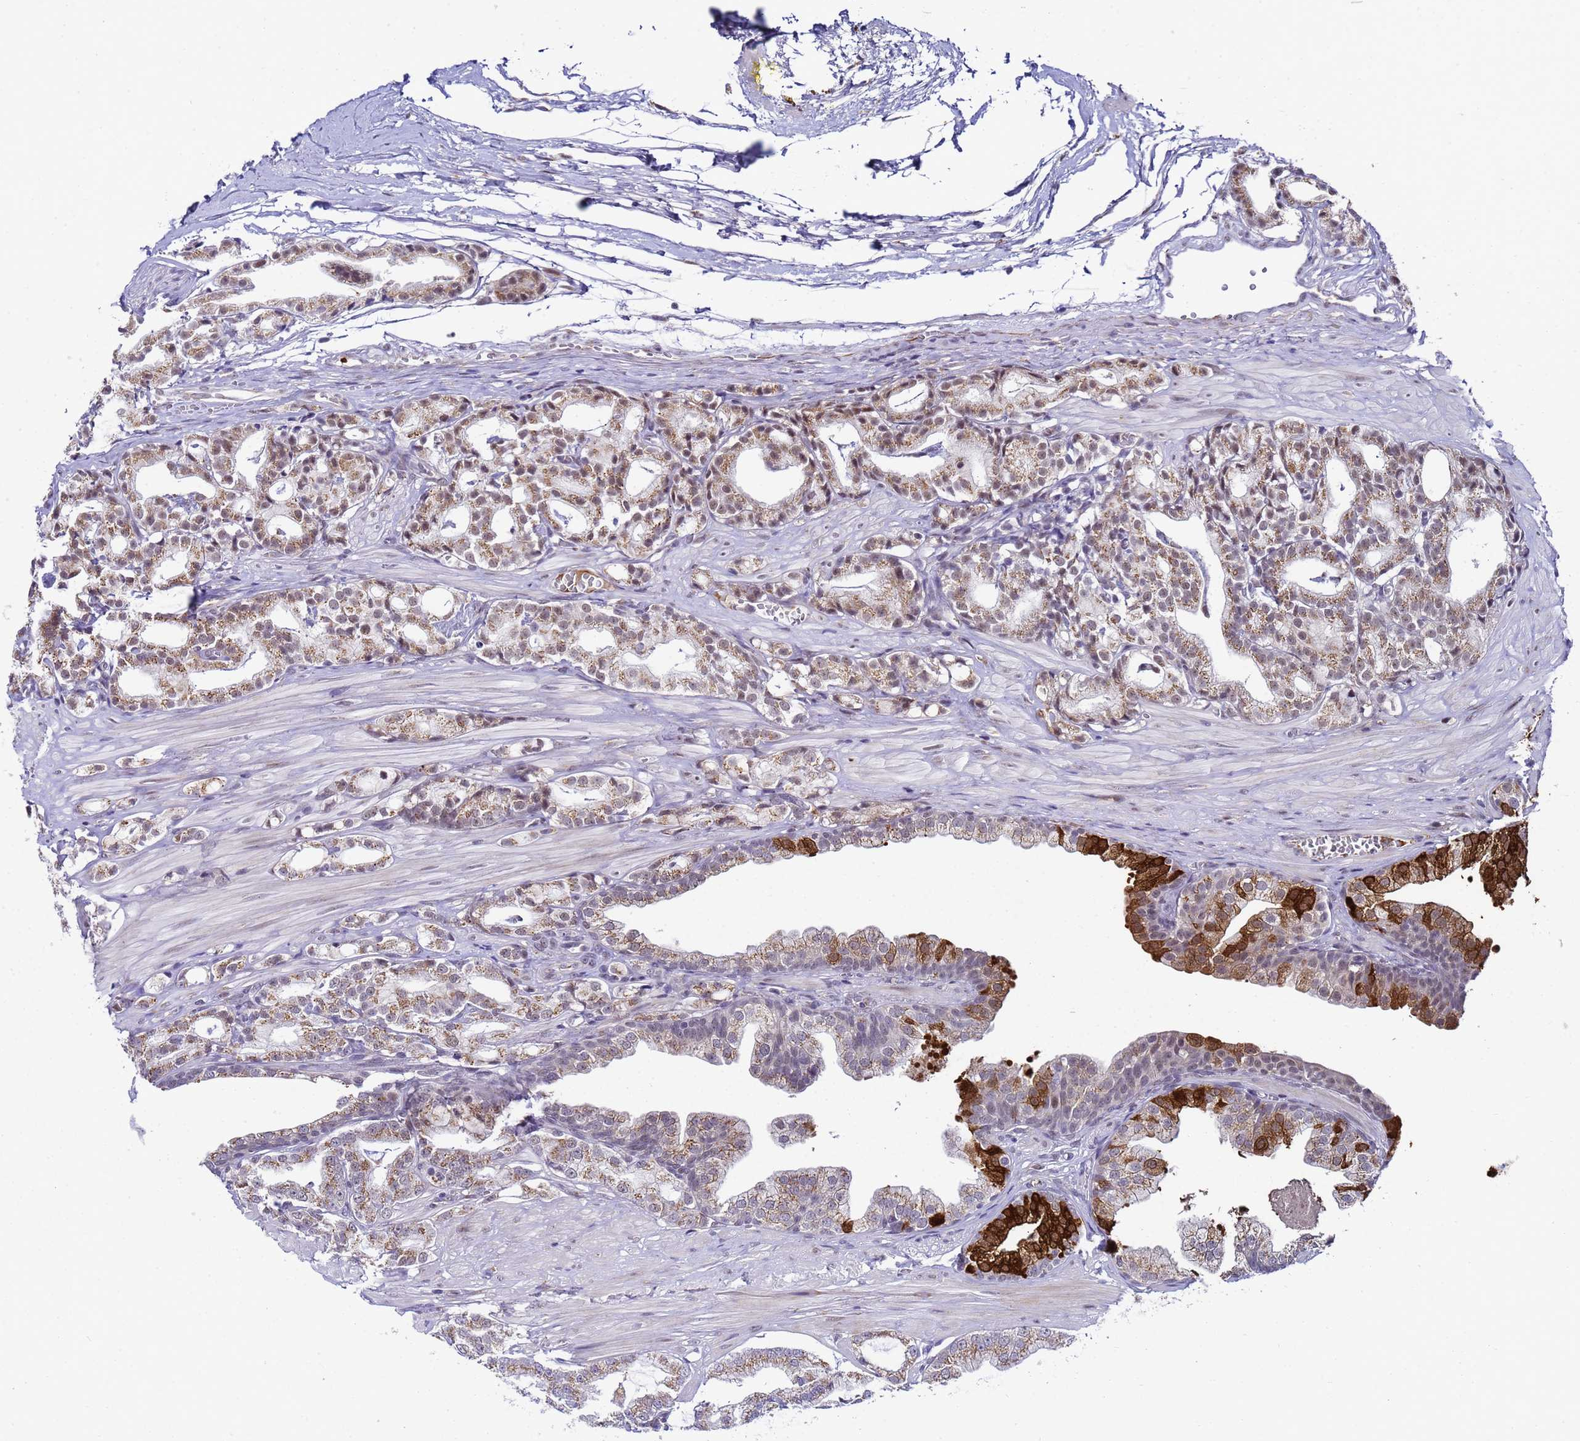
{"staining": {"intensity": "moderate", "quantity": ">75%", "location": "cytoplasmic/membranous,nuclear"}, "tissue": "prostate cancer", "cell_type": "Tumor cells", "image_type": "cancer", "snomed": [{"axis": "morphology", "description": "Adenocarcinoma, High grade"}, {"axis": "topography", "description": "Prostate"}], "caption": "Tumor cells reveal medium levels of moderate cytoplasmic/membranous and nuclear staining in approximately >75% of cells in adenocarcinoma (high-grade) (prostate).", "gene": "C19orf47", "patient": {"sex": "male", "age": 71}}